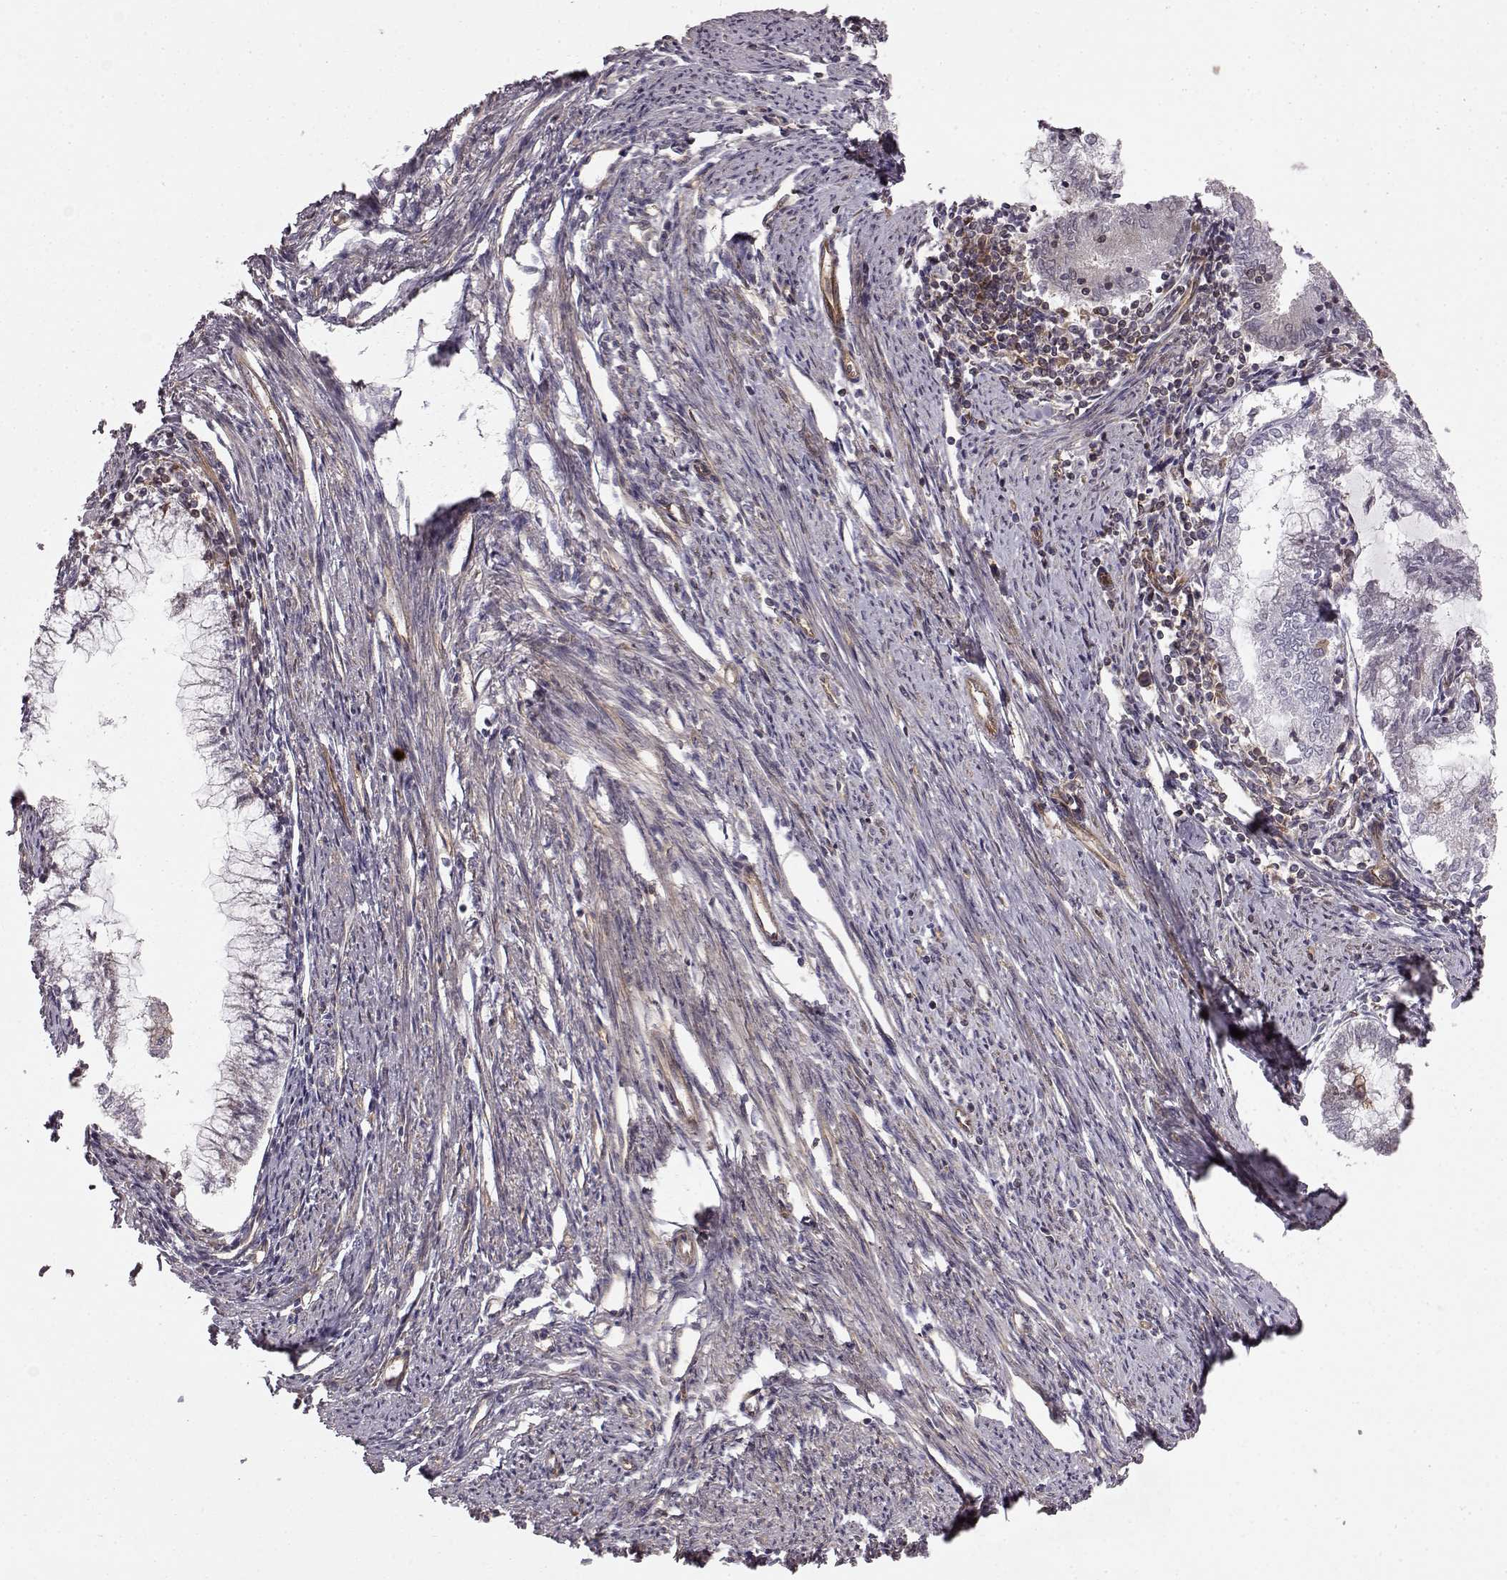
{"staining": {"intensity": "weak", "quantity": "<25%", "location": "cytoplasmic/membranous"}, "tissue": "endometrial cancer", "cell_type": "Tumor cells", "image_type": "cancer", "snomed": [{"axis": "morphology", "description": "Adenocarcinoma, NOS"}, {"axis": "topography", "description": "Endometrium"}], "caption": "Adenocarcinoma (endometrial) was stained to show a protein in brown. There is no significant staining in tumor cells.", "gene": "RABGAP1", "patient": {"sex": "female", "age": 79}}